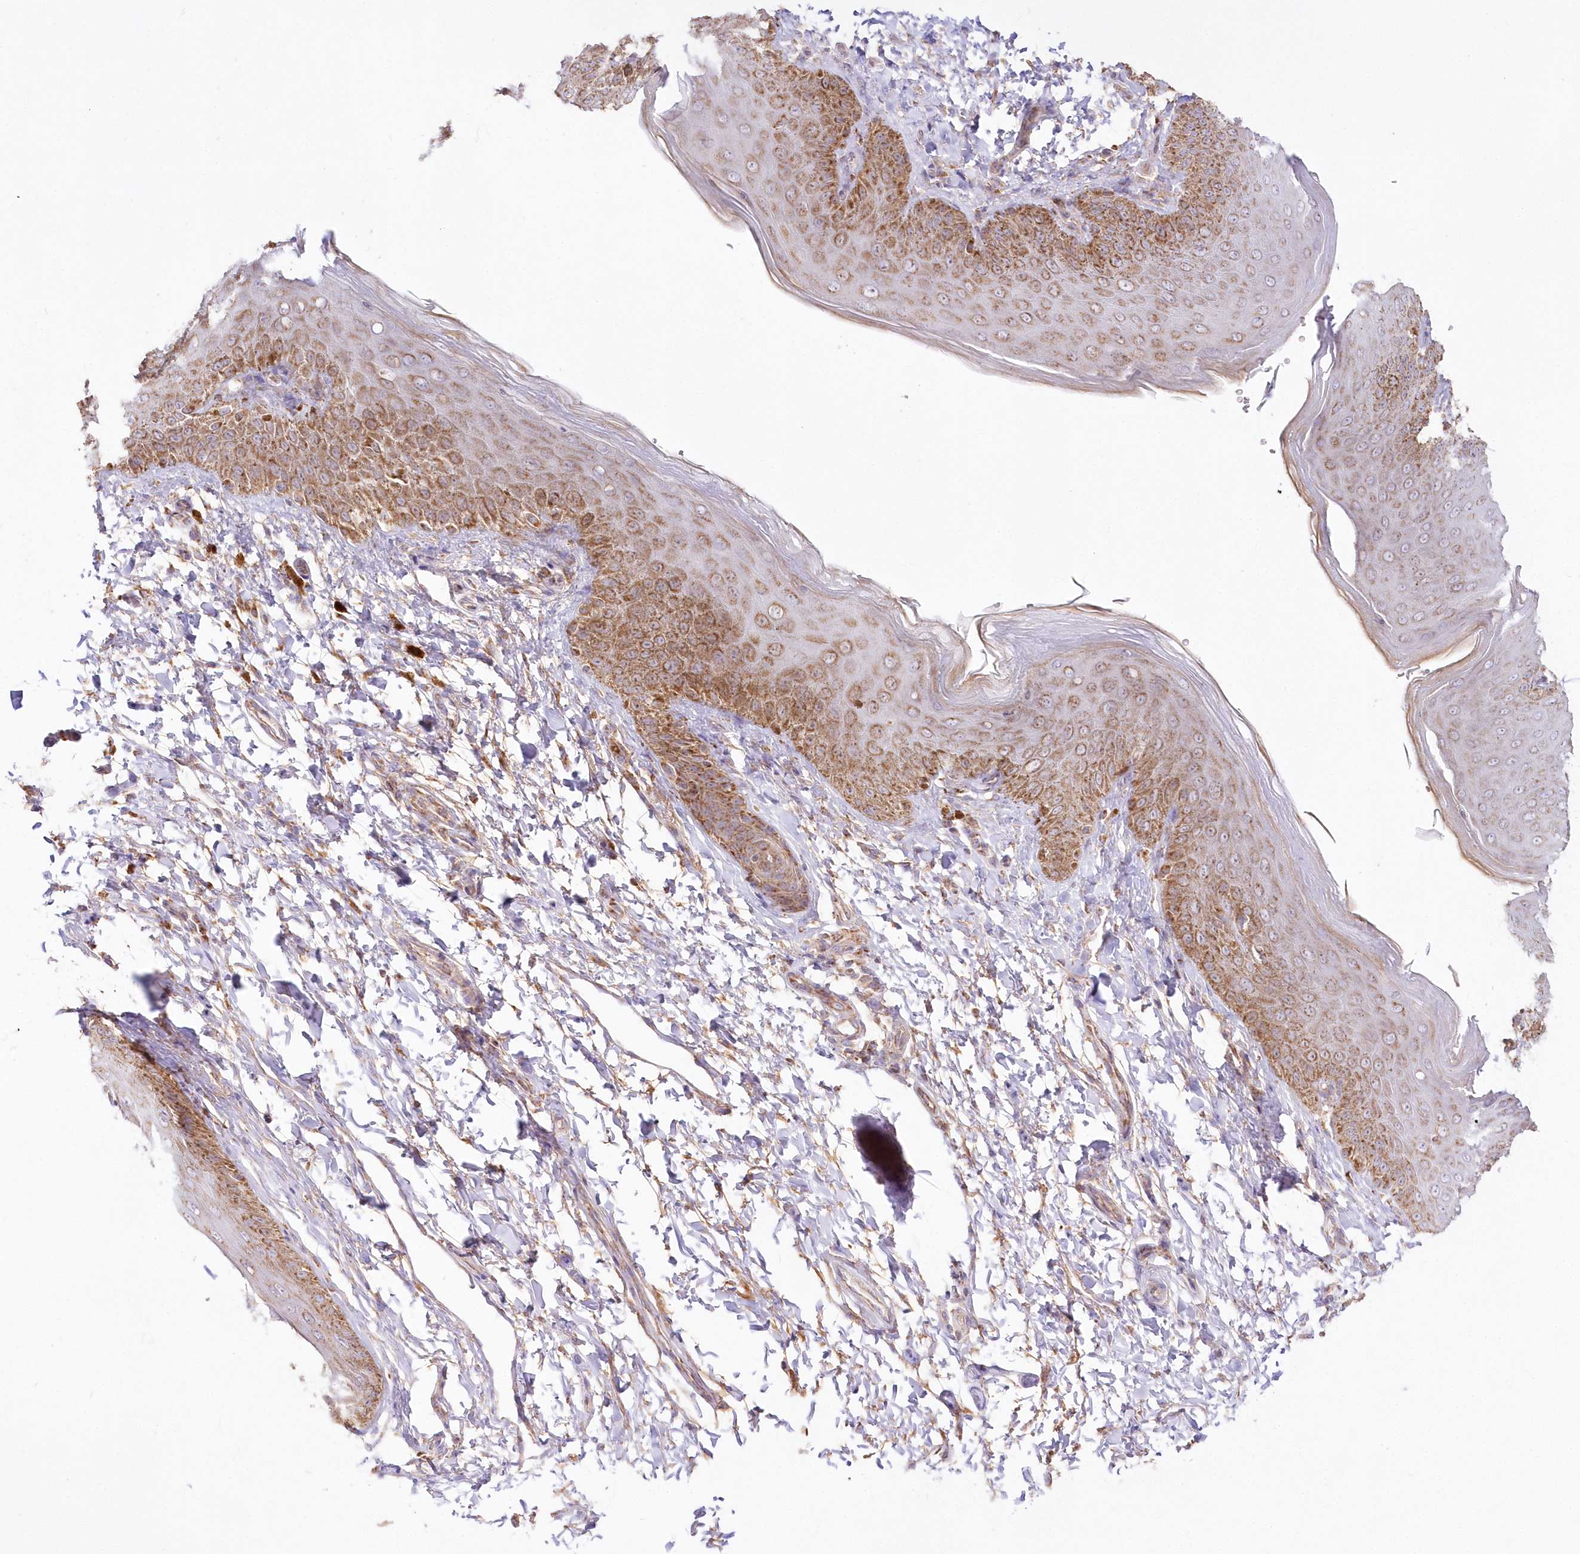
{"staining": {"intensity": "moderate", "quantity": "25%-75%", "location": "cytoplasmic/membranous"}, "tissue": "skin", "cell_type": "Epidermal cells", "image_type": "normal", "snomed": [{"axis": "morphology", "description": "Normal tissue, NOS"}, {"axis": "topography", "description": "Anal"}], "caption": "A brown stain highlights moderate cytoplasmic/membranous positivity of a protein in epidermal cells of unremarkable human skin.", "gene": "DNA2", "patient": {"sex": "male", "age": 44}}